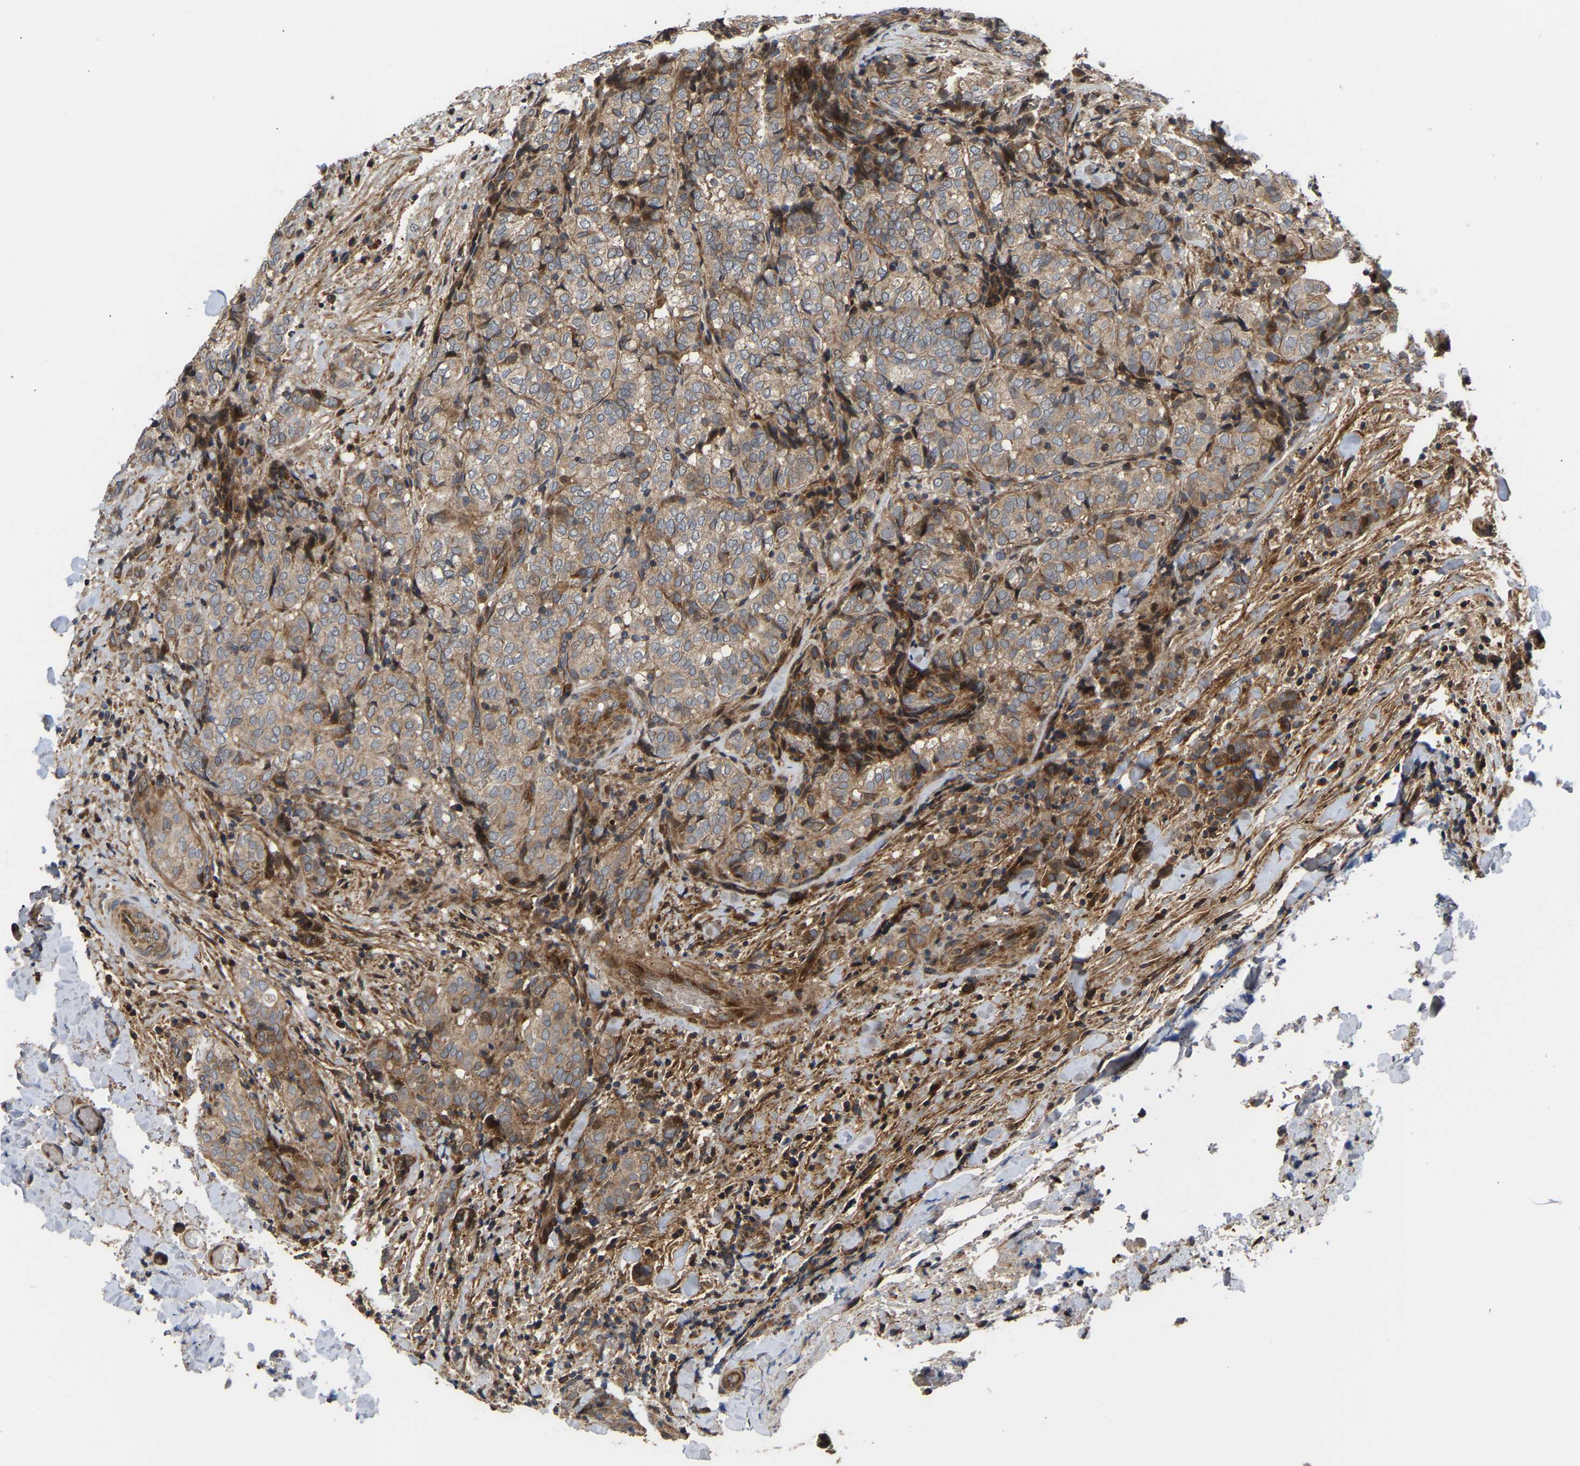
{"staining": {"intensity": "weak", "quantity": ">75%", "location": "cytoplasmic/membranous"}, "tissue": "thyroid cancer", "cell_type": "Tumor cells", "image_type": "cancer", "snomed": [{"axis": "morphology", "description": "Normal tissue, NOS"}, {"axis": "morphology", "description": "Papillary adenocarcinoma, NOS"}, {"axis": "topography", "description": "Thyroid gland"}], "caption": "Immunohistochemistry (IHC) micrograph of neoplastic tissue: human thyroid papillary adenocarcinoma stained using IHC shows low levels of weak protein expression localized specifically in the cytoplasmic/membranous of tumor cells, appearing as a cytoplasmic/membranous brown color.", "gene": "STAU1", "patient": {"sex": "female", "age": 30}}